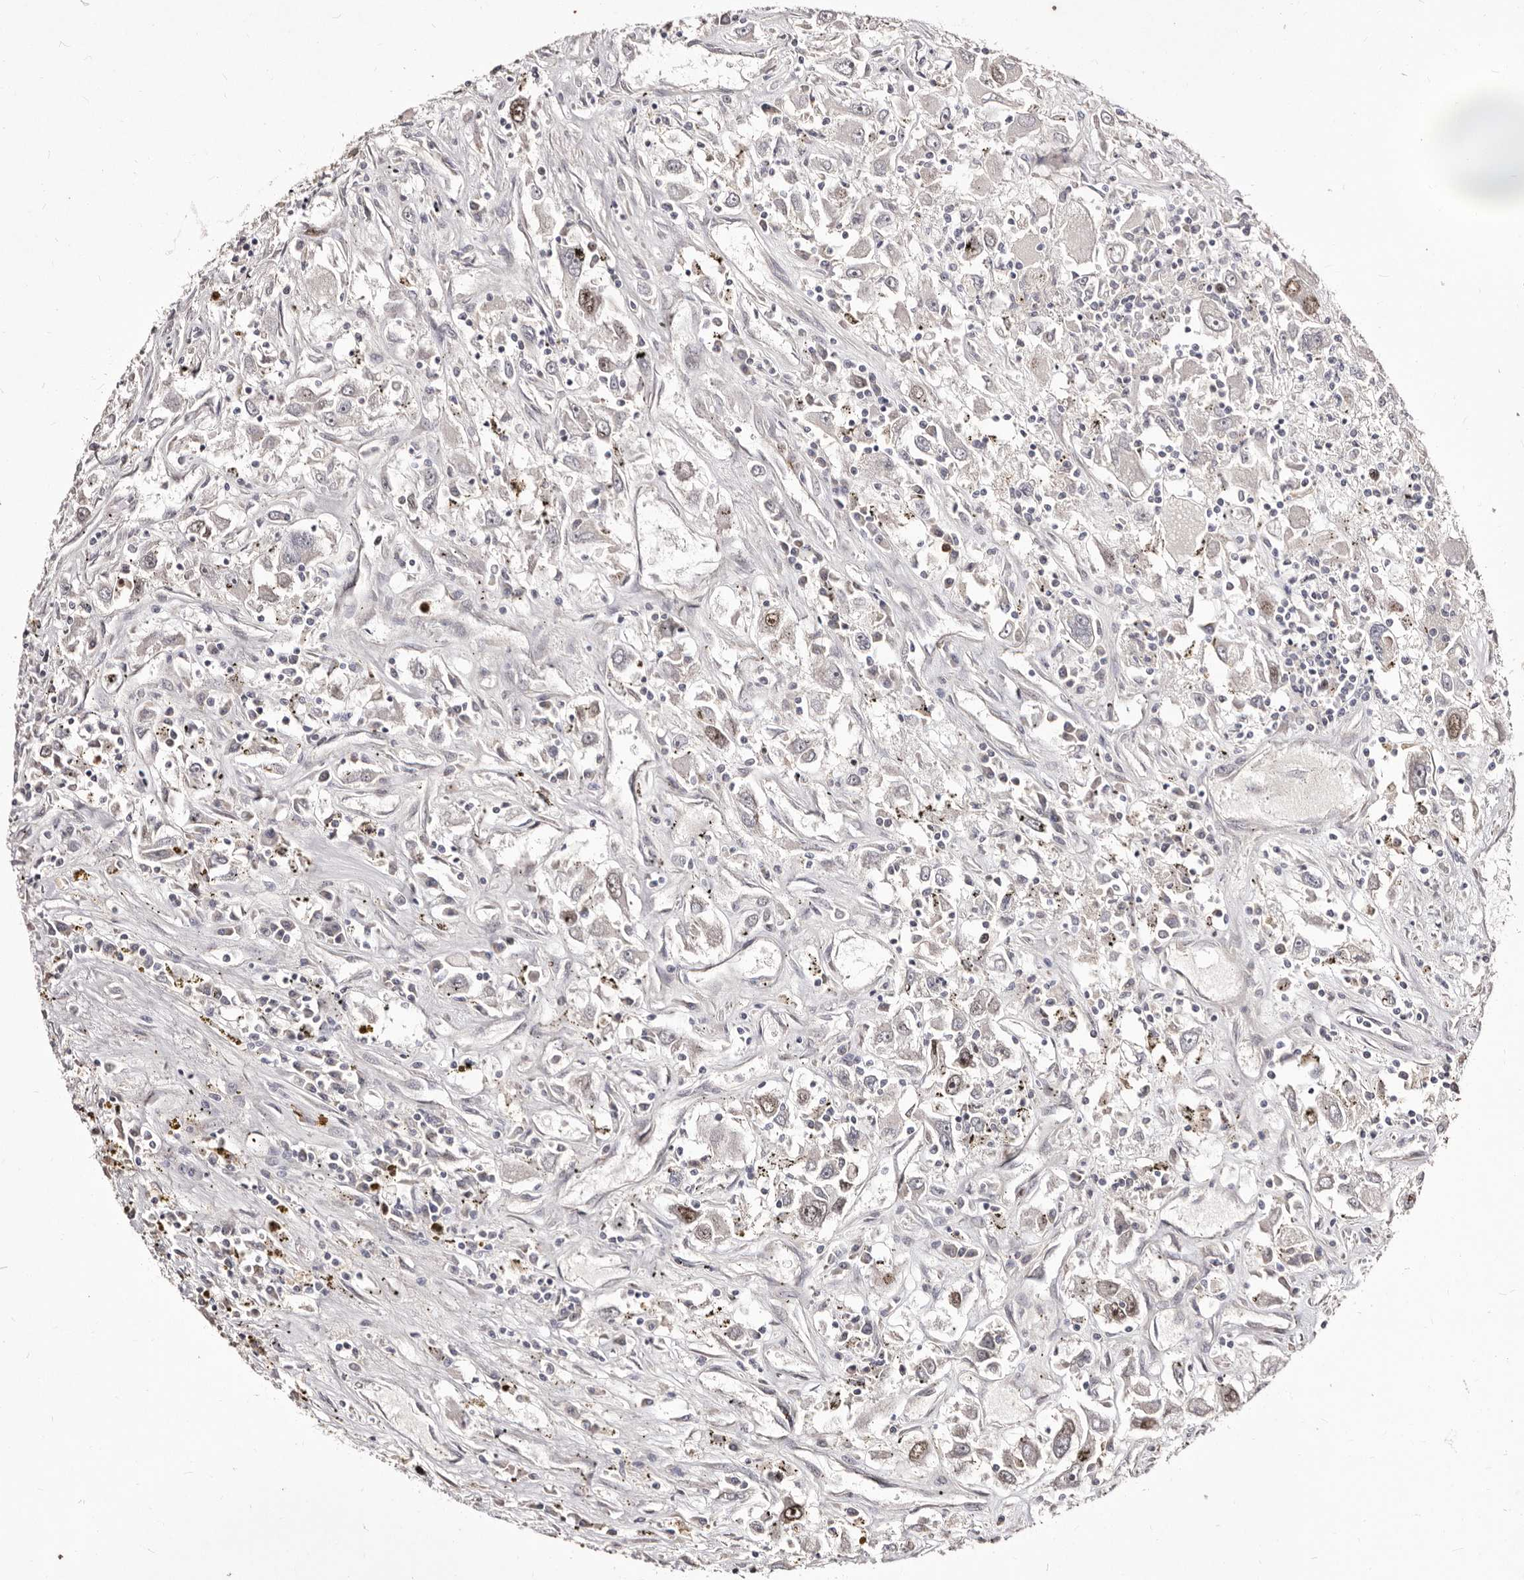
{"staining": {"intensity": "weak", "quantity": "<25%", "location": "nuclear"}, "tissue": "renal cancer", "cell_type": "Tumor cells", "image_type": "cancer", "snomed": [{"axis": "morphology", "description": "Adenocarcinoma, NOS"}, {"axis": "topography", "description": "Kidney"}], "caption": "Immunohistochemistry (IHC) image of neoplastic tissue: human renal cancer (adenocarcinoma) stained with DAB reveals no significant protein expression in tumor cells. (DAB (3,3'-diaminobenzidine) immunohistochemistry (IHC) with hematoxylin counter stain).", "gene": "CDCA8", "patient": {"sex": "female", "age": 52}}